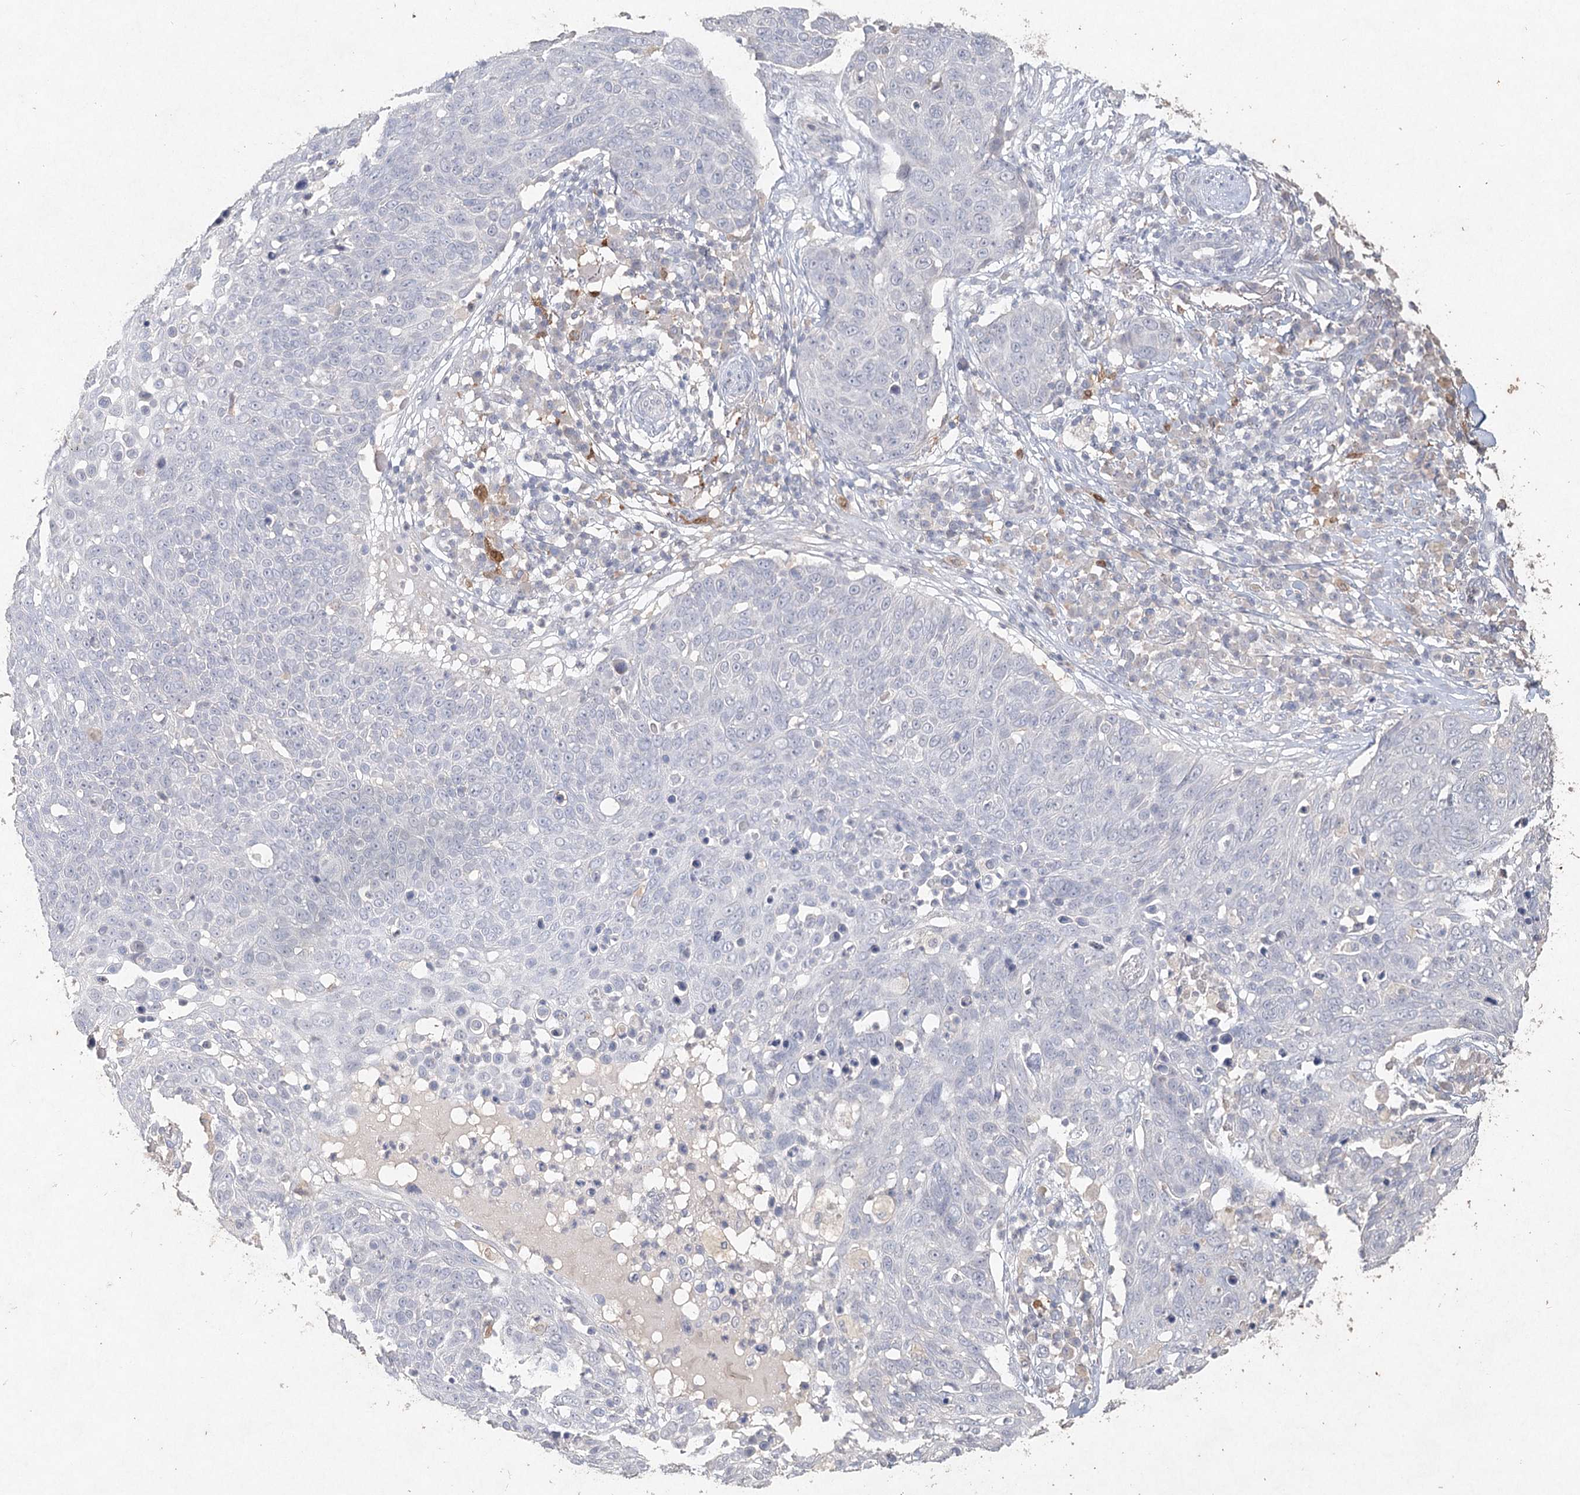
{"staining": {"intensity": "negative", "quantity": "none", "location": "none"}, "tissue": "skin cancer", "cell_type": "Tumor cells", "image_type": "cancer", "snomed": [{"axis": "morphology", "description": "Squamous cell carcinoma in situ, NOS"}, {"axis": "morphology", "description": "Squamous cell carcinoma, NOS"}, {"axis": "topography", "description": "Skin"}], "caption": "Immunohistochemistry (IHC) of human skin squamous cell carcinoma in situ reveals no expression in tumor cells. (DAB (3,3'-diaminobenzidine) immunohistochemistry (IHC), high magnification).", "gene": "ARSI", "patient": {"sex": "male", "age": 93}}